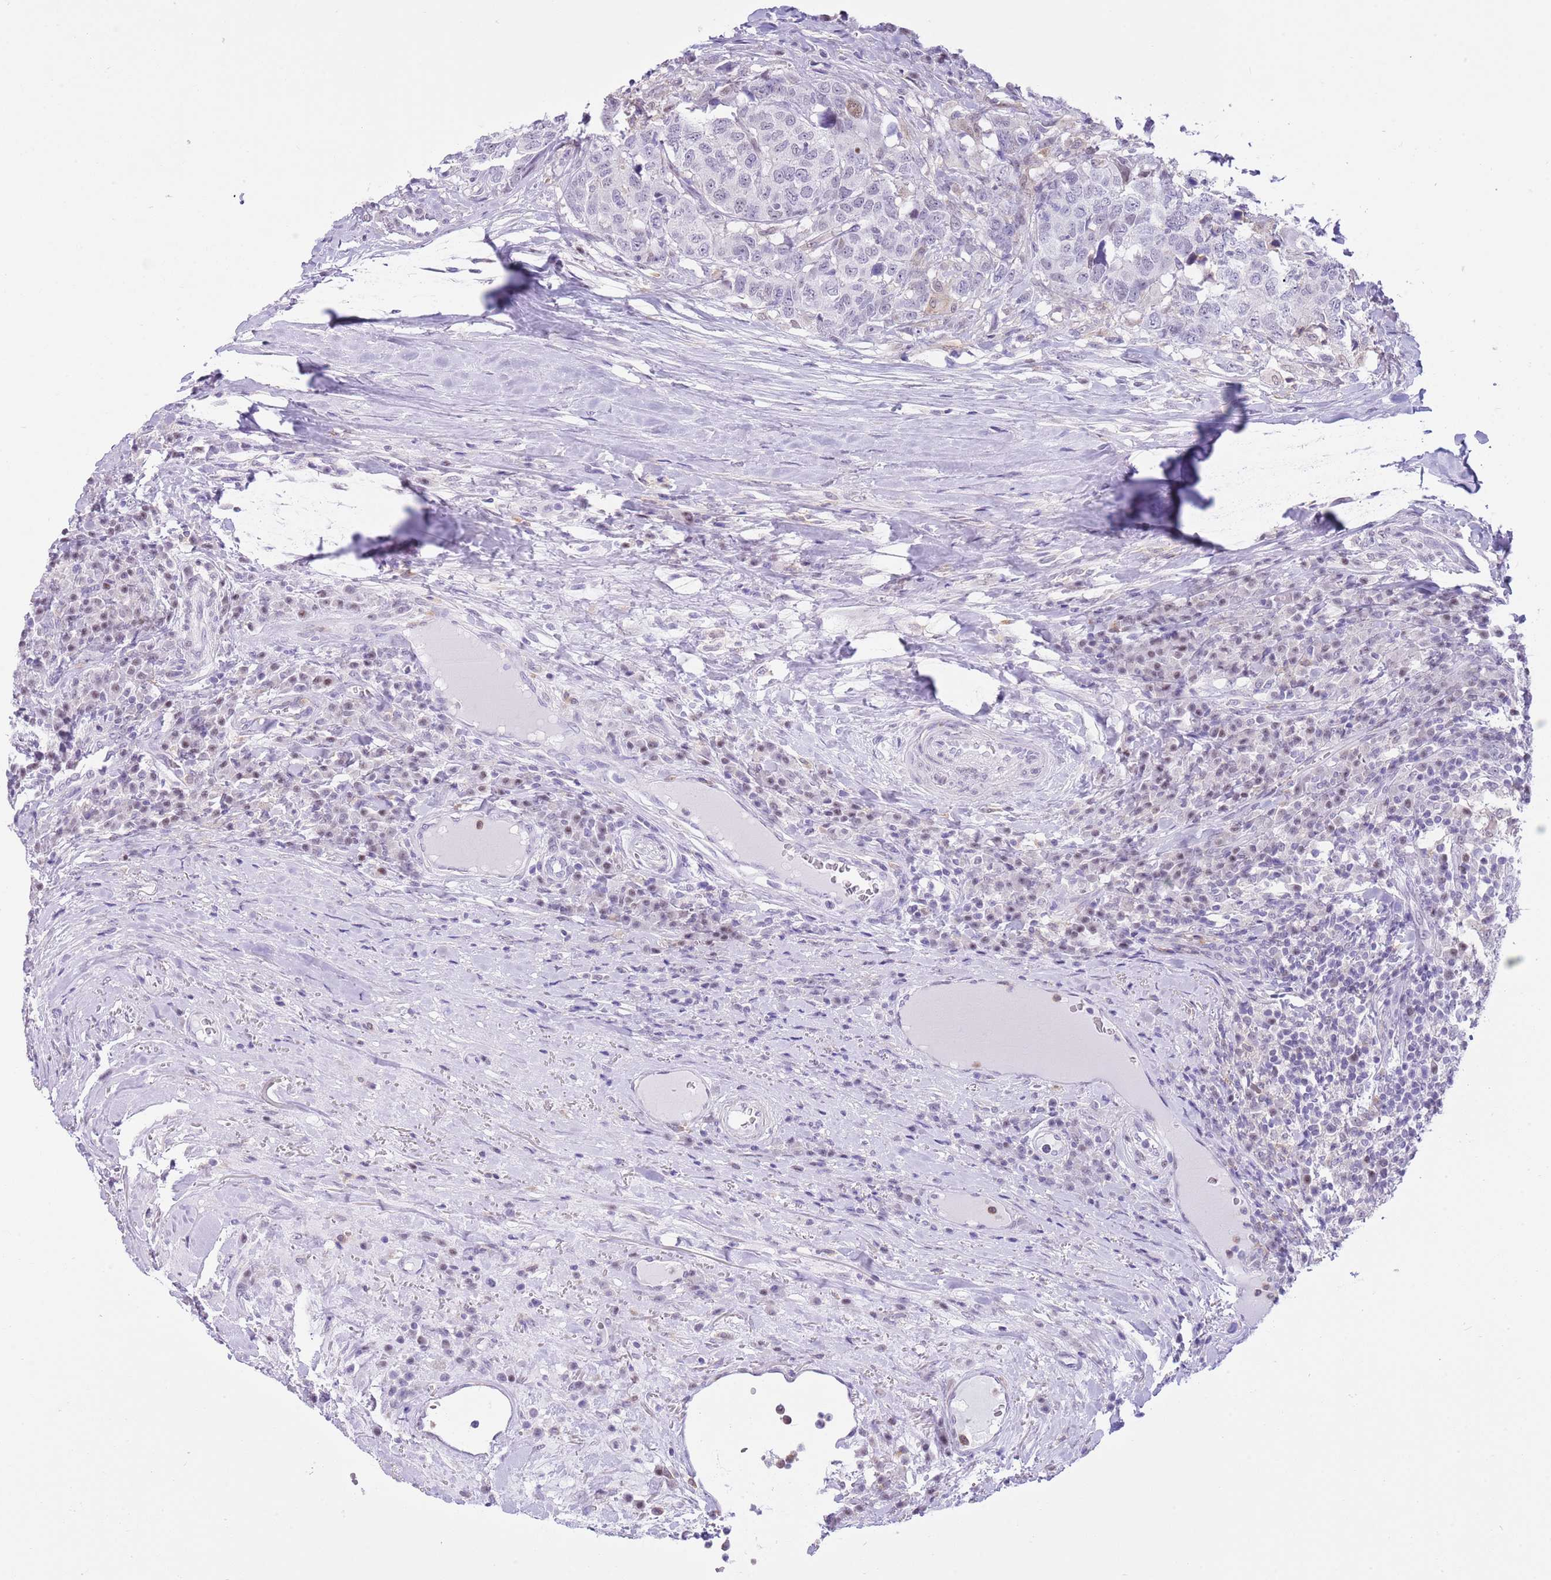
{"staining": {"intensity": "negative", "quantity": "none", "location": "none"}, "tissue": "head and neck cancer", "cell_type": "Tumor cells", "image_type": "cancer", "snomed": [{"axis": "morphology", "description": "Squamous cell carcinoma, NOS"}, {"axis": "topography", "description": "Head-Neck"}], "caption": "This is an immunohistochemistry photomicrograph of human head and neck cancer. There is no positivity in tumor cells.", "gene": "PPP1R17", "patient": {"sex": "male", "age": 66}}